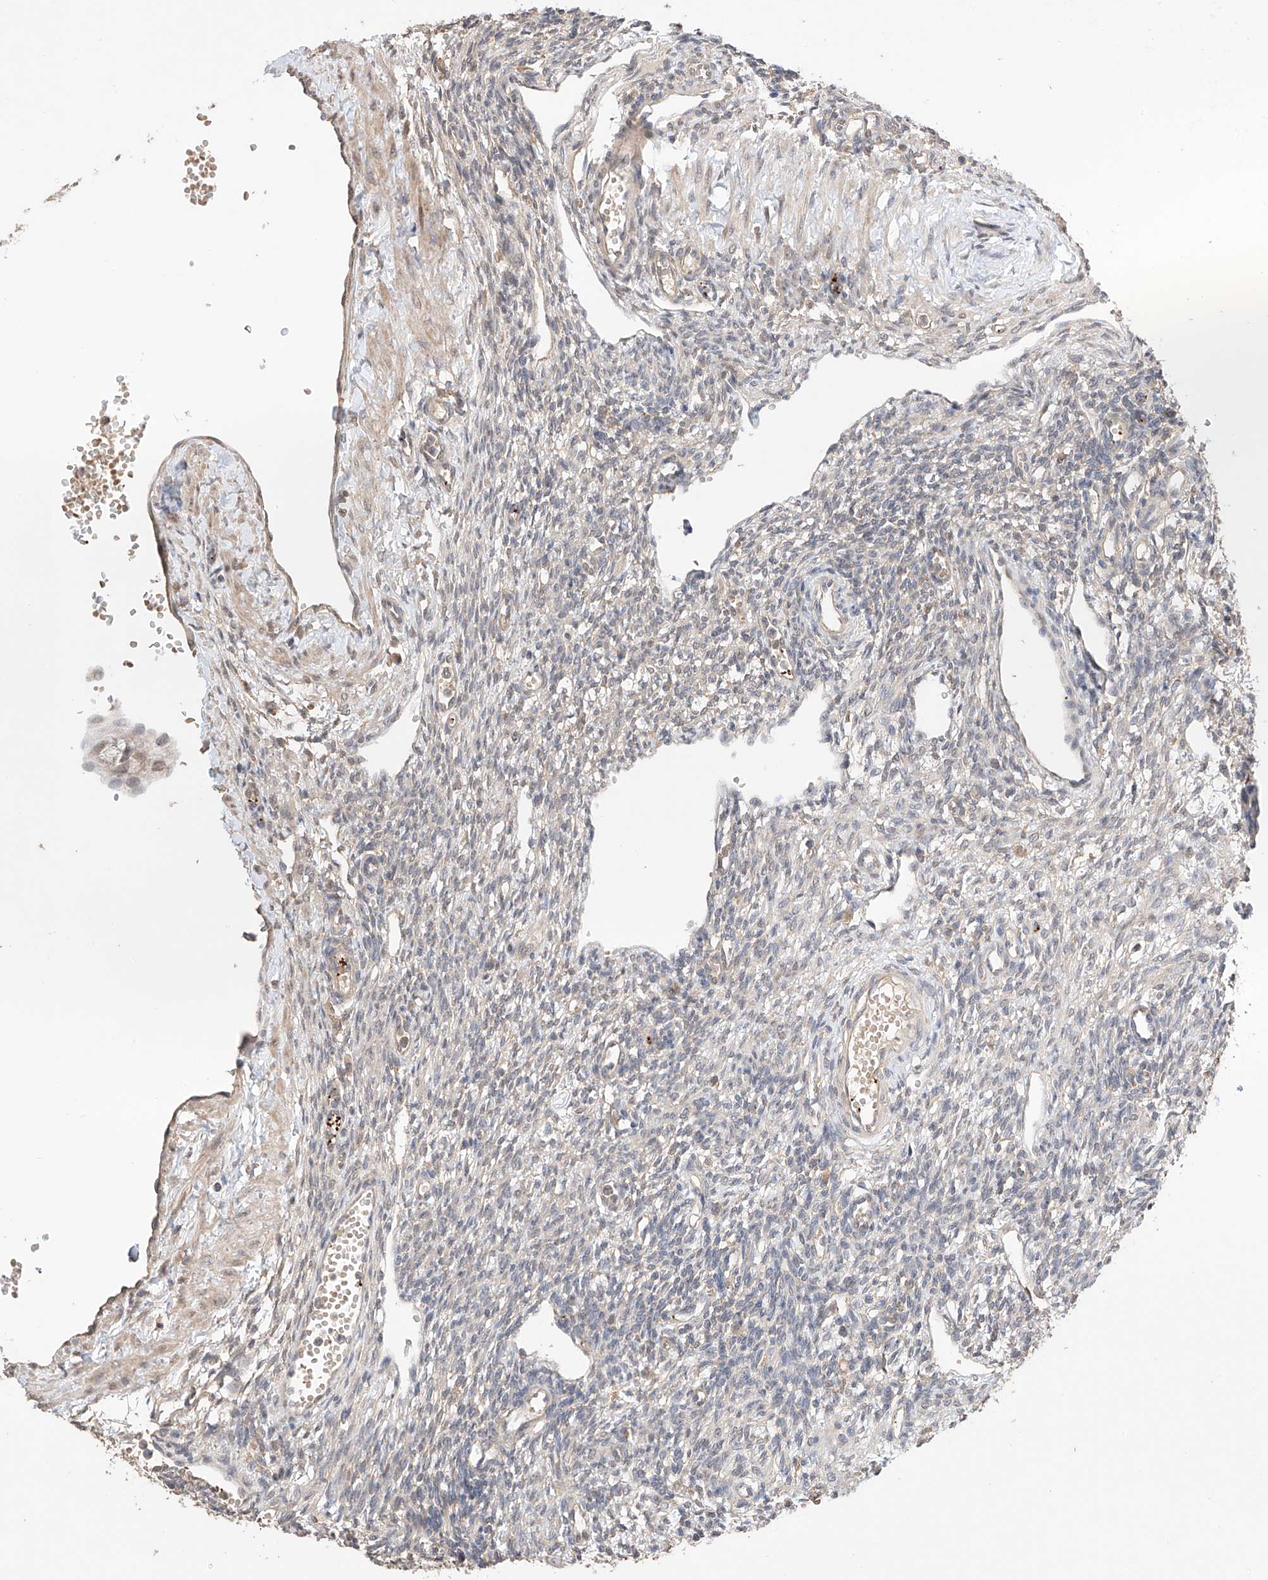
{"staining": {"intensity": "negative", "quantity": "none", "location": "none"}, "tissue": "ovary", "cell_type": "Ovarian stroma cells", "image_type": "normal", "snomed": [{"axis": "morphology", "description": "Normal tissue, NOS"}, {"axis": "morphology", "description": "Cyst, NOS"}, {"axis": "topography", "description": "Ovary"}], "caption": "DAB (3,3'-diaminobenzidine) immunohistochemical staining of unremarkable human ovary shows no significant expression in ovarian stroma cells.", "gene": "ZFHX2", "patient": {"sex": "female", "age": 33}}